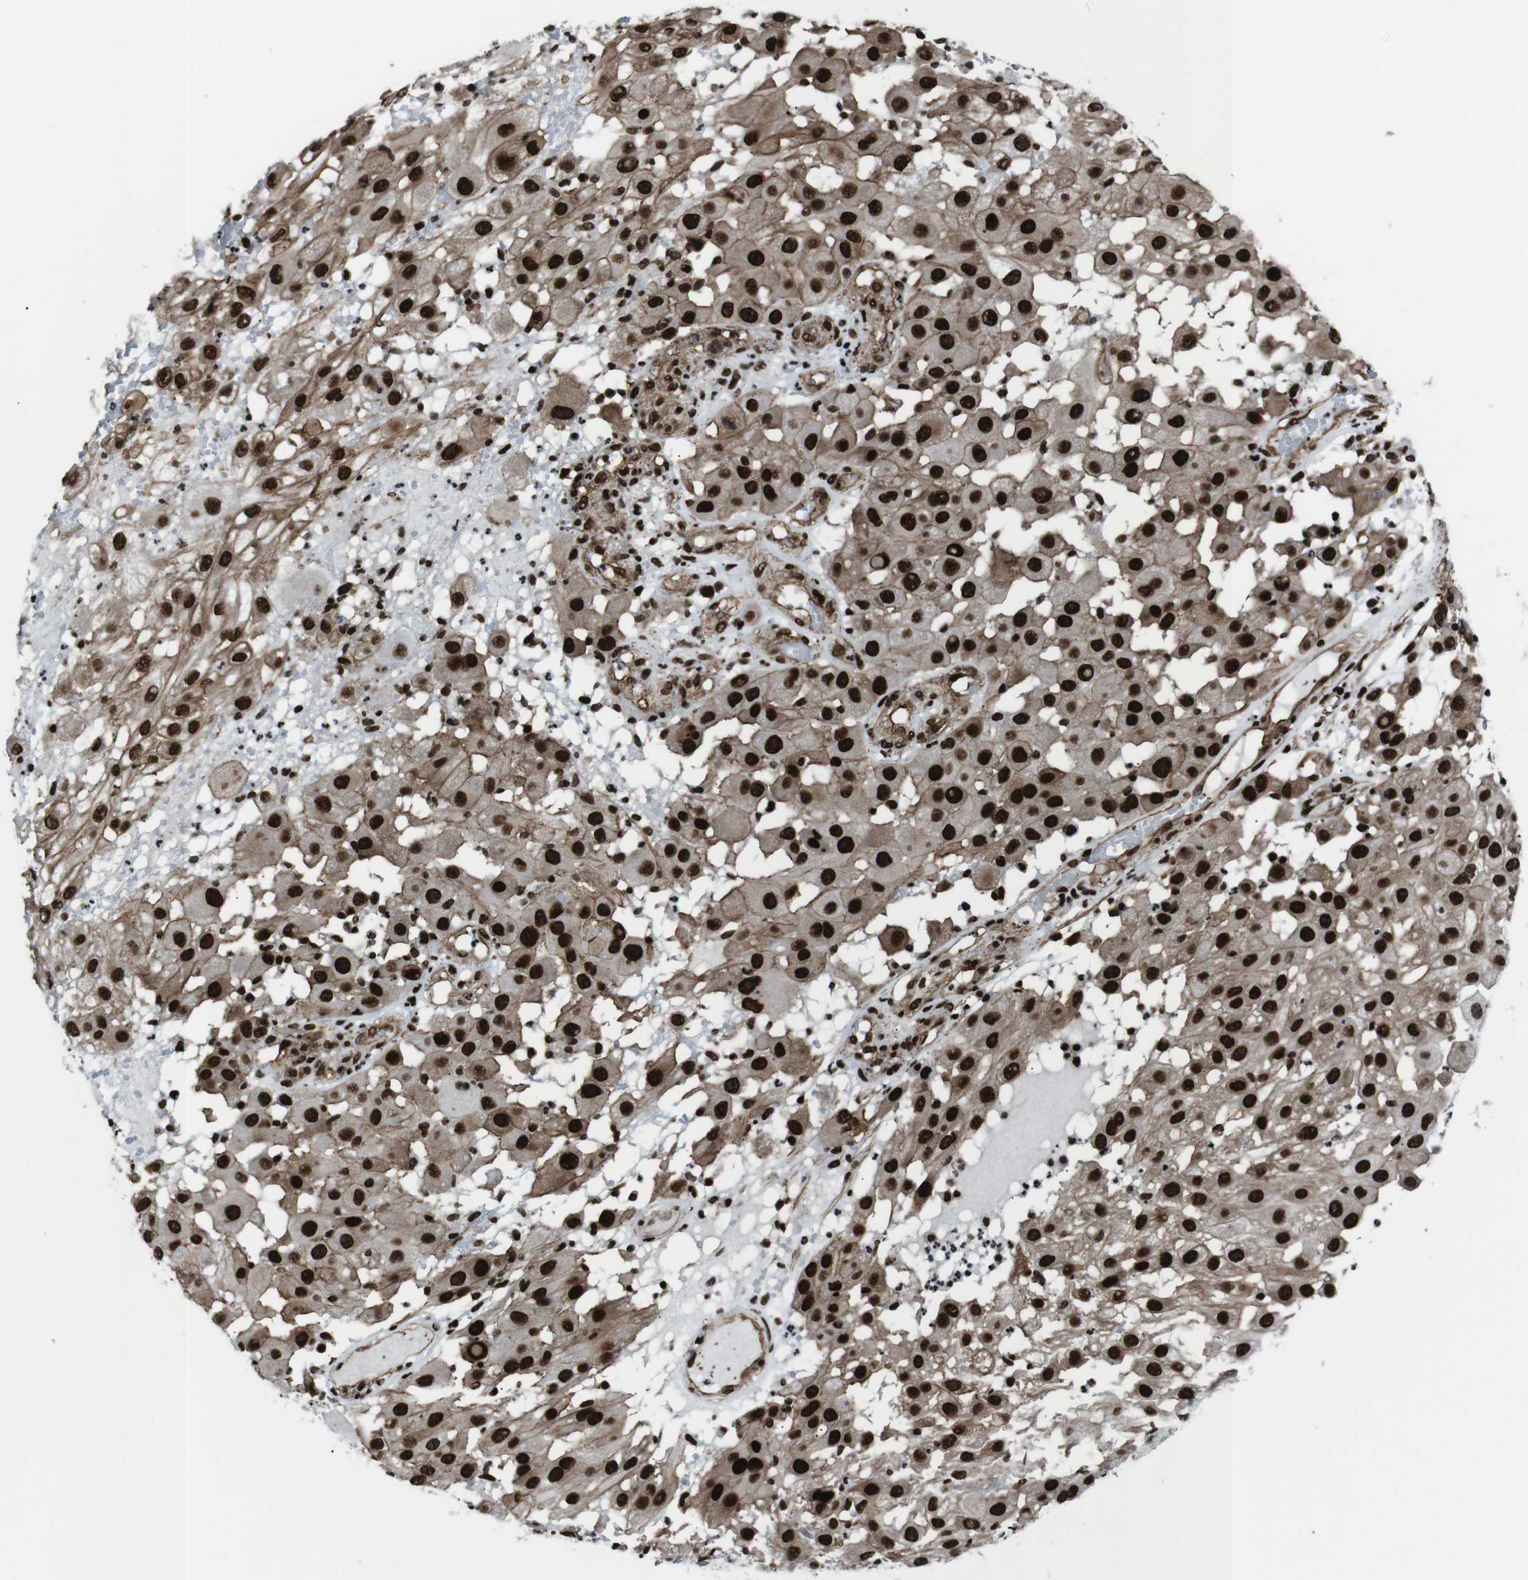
{"staining": {"intensity": "strong", "quantity": ">75%", "location": "cytoplasmic/membranous,nuclear"}, "tissue": "melanoma", "cell_type": "Tumor cells", "image_type": "cancer", "snomed": [{"axis": "morphology", "description": "Malignant melanoma, NOS"}, {"axis": "topography", "description": "Skin"}], "caption": "Brown immunohistochemical staining in malignant melanoma displays strong cytoplasmic/membranous and nuclear expression in approximately >75% of tumor cells.", "gene": "HNRNPU", "patient": {"sex": "female", "age": 81}}